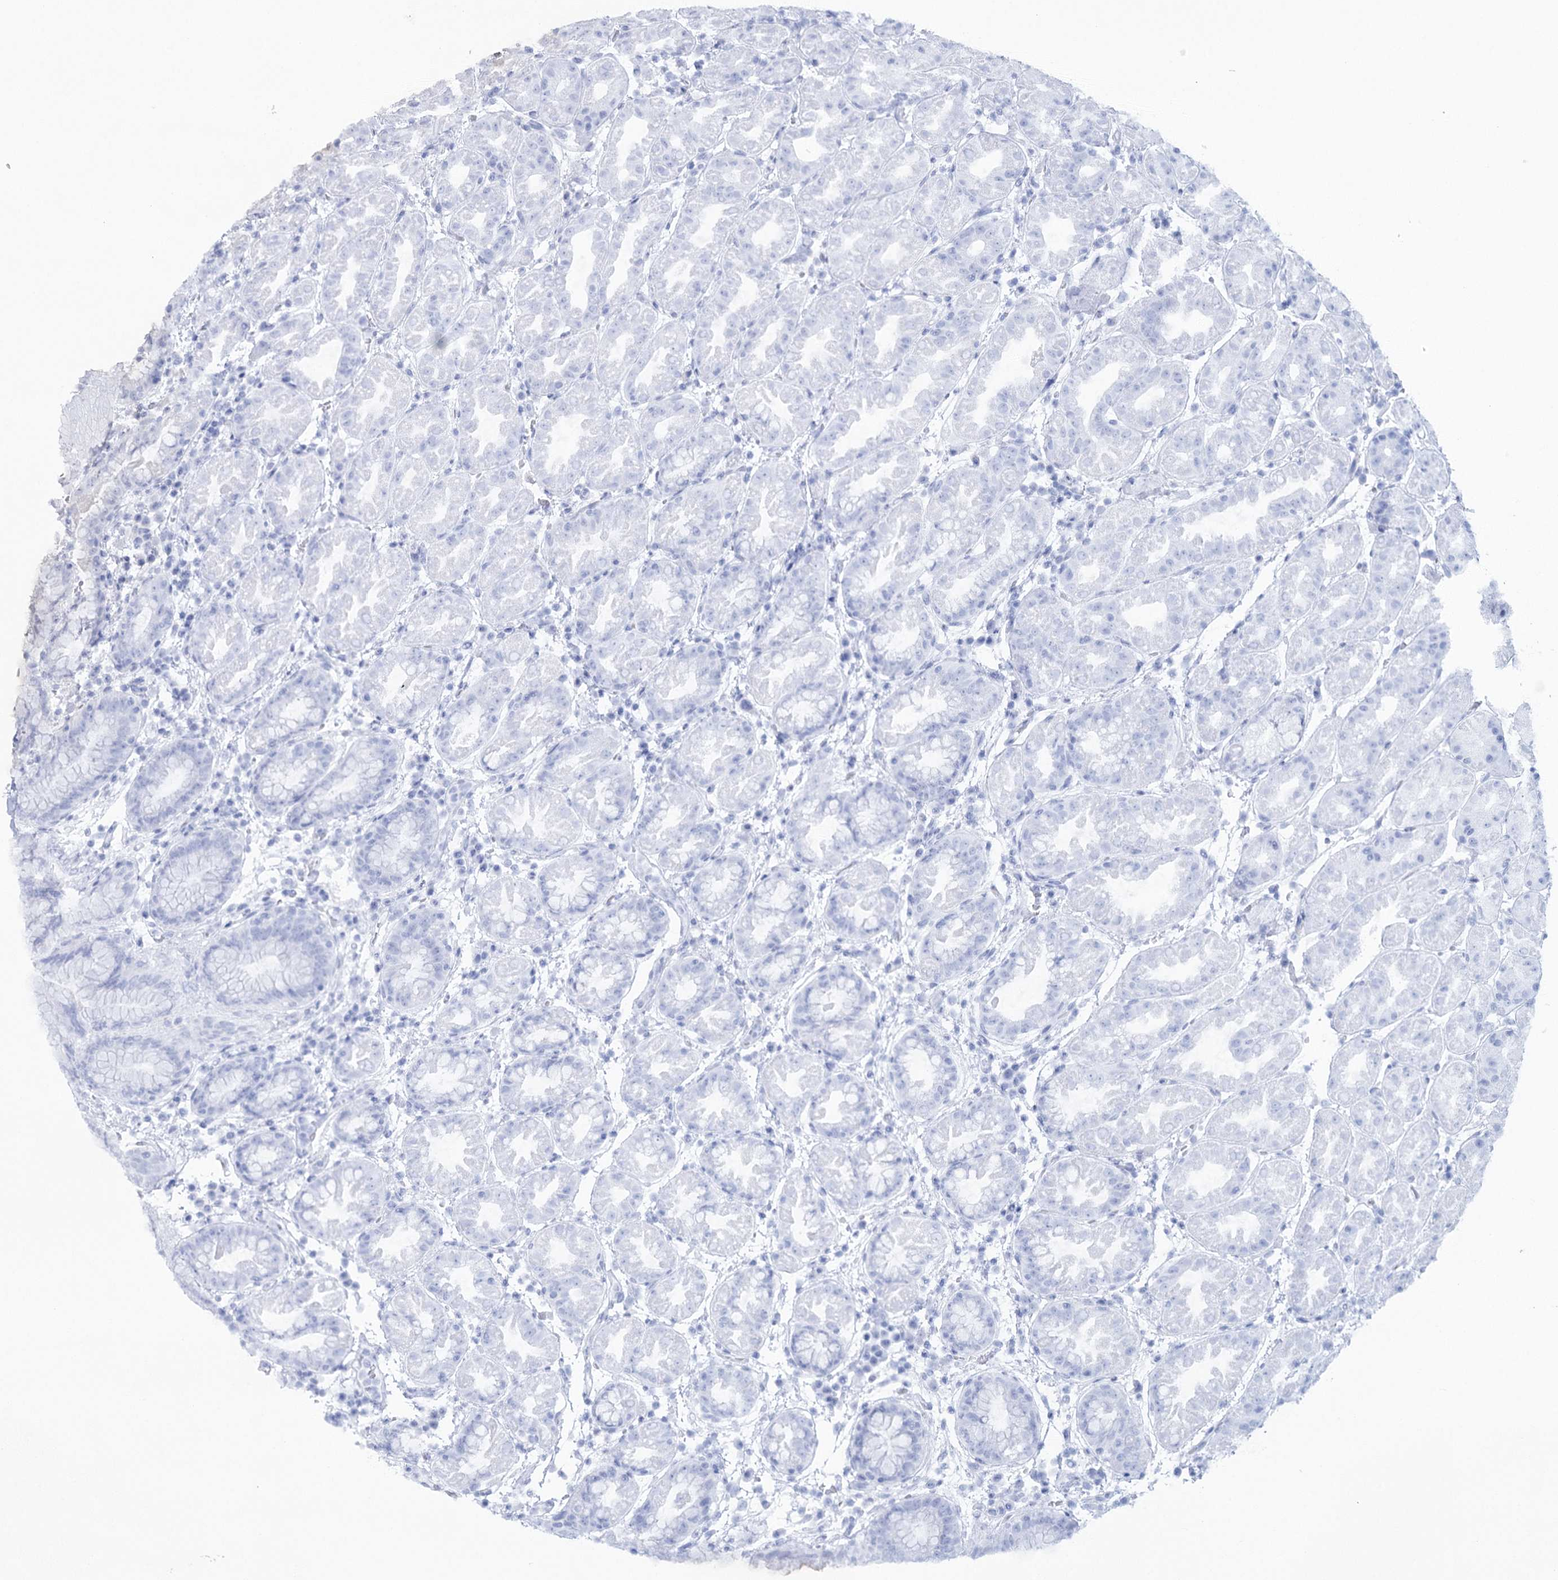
{"staining": {"intensity": "negative", "quantity": "none", "location": "none"}, "tissue": "stomach", "cell_type": "Glandular cells", "image_type": "normal", "snomed": [{"axis": "morphology", "description": "Normal tissue, NOS"}, {"axis": "topography", "description": "Stomach"}], "caption": "Glandular cells show no significant expression in unremarkable stomach. The staining was performed using DAB (3,3'-diaminobenzidine) to visualize the protein expression in brown, while the nuclei were stained in blue with hematoxylin (Magnification: 20x).", "gene": "CCDC88A", "patient": {"sex": "female", "age": 79}}